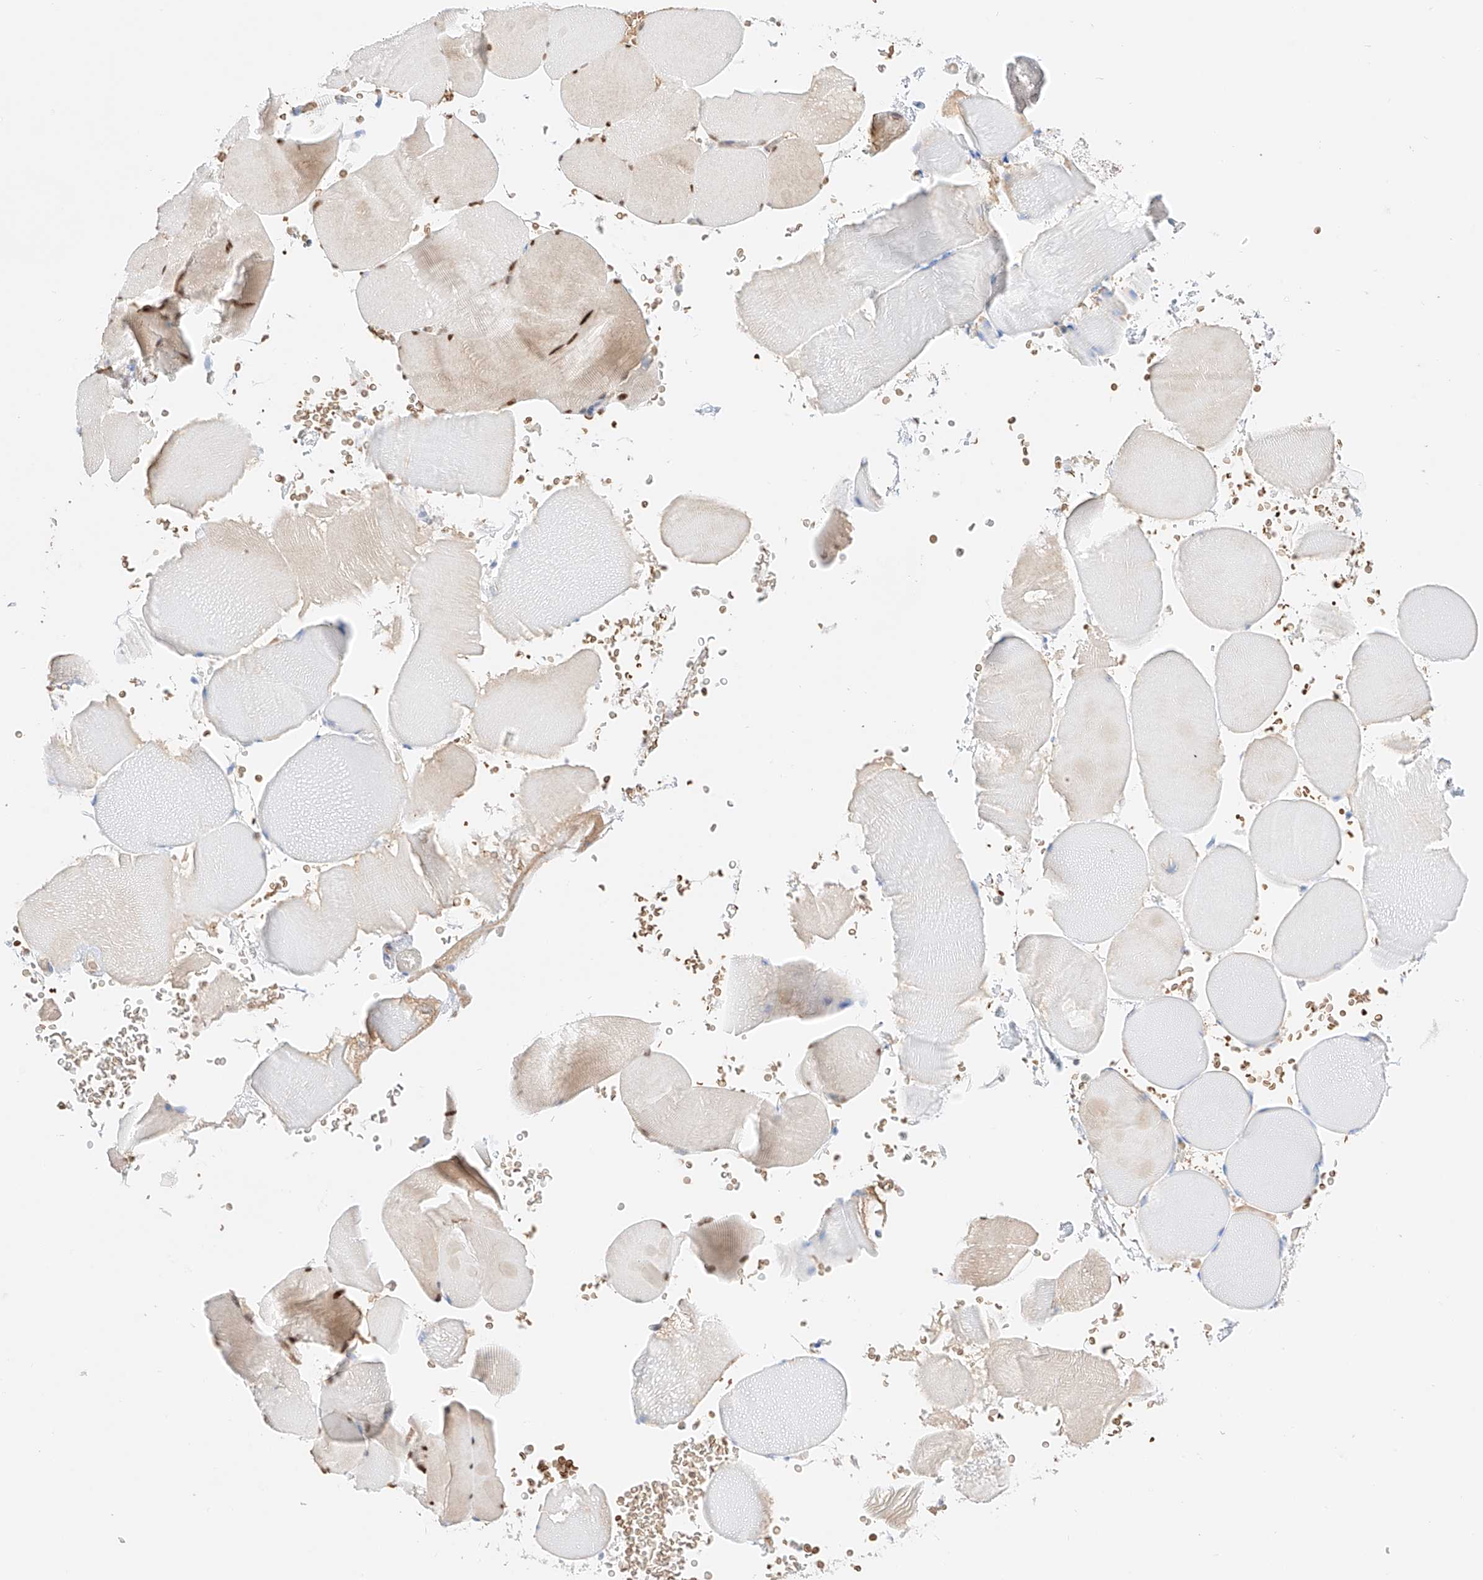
{"staining": {"intensity": "moderate", "quantity": ">75%", "location": "nuclear"}, "tissue": "skeletal muscle", "cell_type": "Myocytes", "image_type": "normal", "snomed": [{"axis": "morphology", "description": "Normal tissue, NOS"}, {"axis": "topography", "description": "Skeletal muscle"}], "caption": "Unremarkable skeletal muscle reveals moderate nuclear positivity in about >75% of myocytes, visualized by immunohistochemistry. (Stains: DAB in brown, nuclei in blue, Microscopy: brightfield microscopy at high magnification).", "gene": "APIP", "patient": {"sex": "male", "age": 62}}